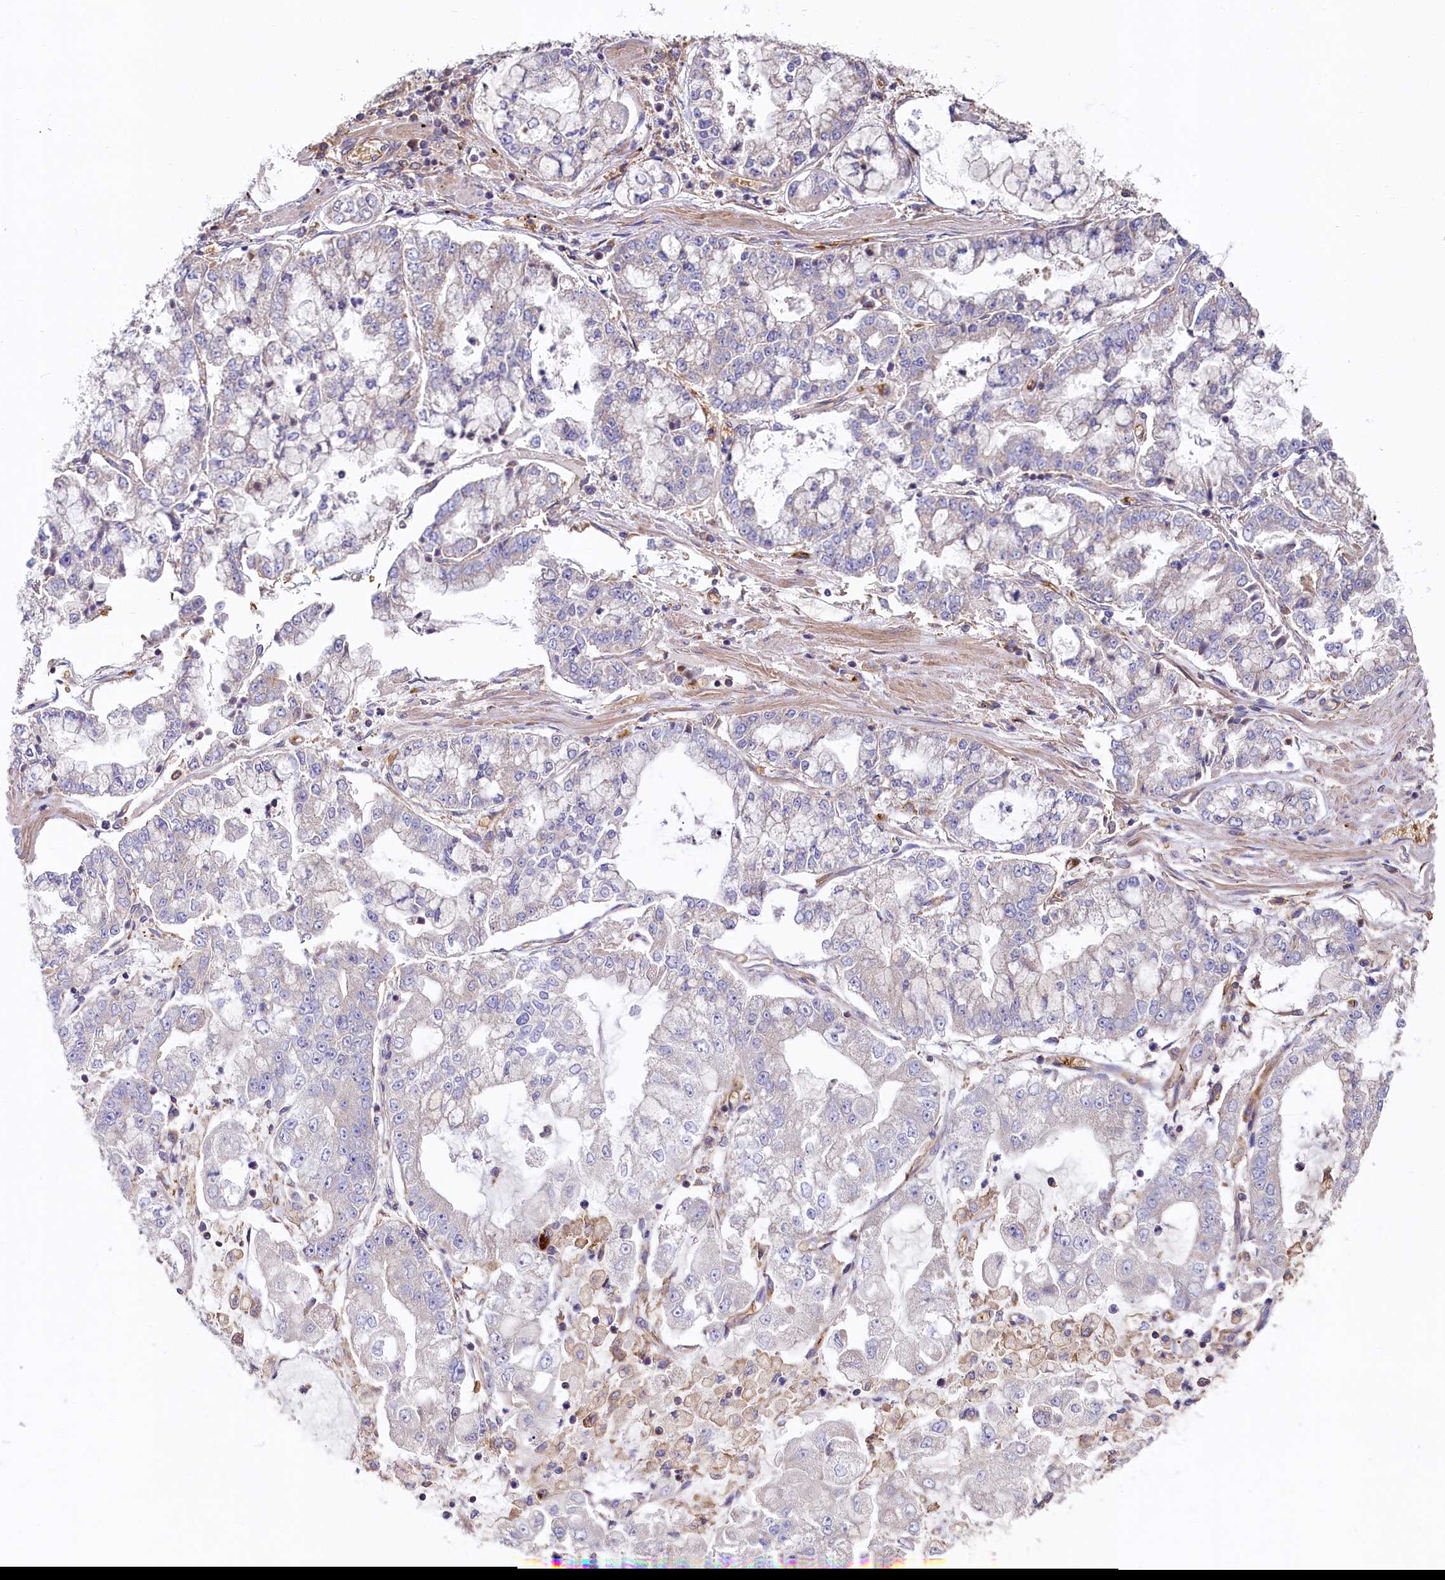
{"staining": {"intensity": "negative", "quantity": "none", "location": "none"}, "tissue": "stomach cancer", "cell_type": "Tumor cells", "image_type": "cancer", "snomed": [{"axis": "morphology", "description": "Adenocarcinoma, NOS"}, {"axis": "topography", "description": "Stomach"}], "caption": "Human stomach adenocarcinoma stained for a protein using immunohistochemistry (IHC) displays no positivity in tumor cells.", "gene": "PPIP5K1", "patient": {"sex": "male", "age": 76}}